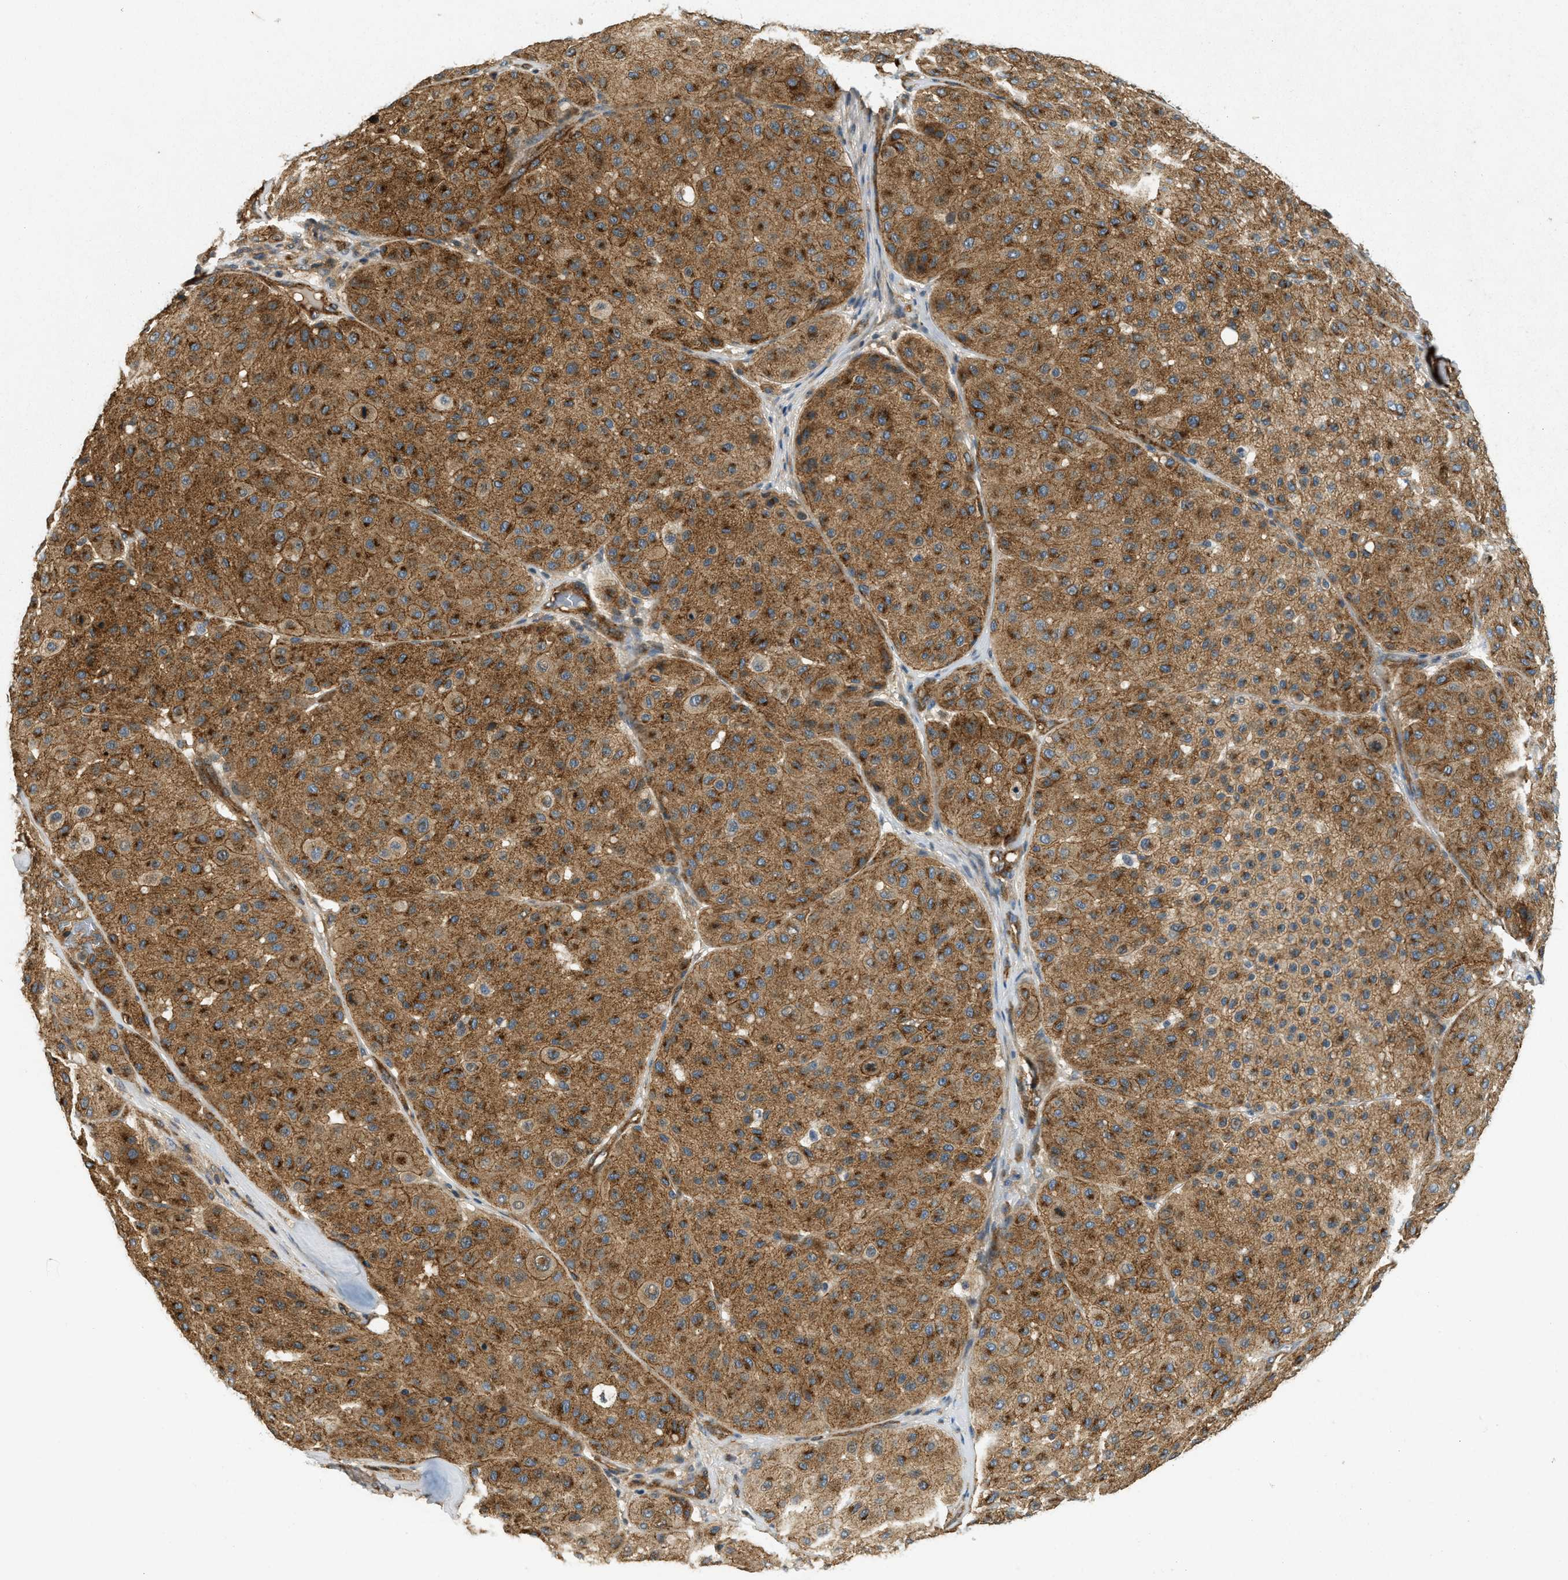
{"staining": {"intensity": "moderate", "quantity": ">75%", "location": "cytoplasmic/membranous"}, "tissue": "melanoma", "cell_type": "Tumor cells", "image_type": "cancer", "snomed": [{"axis": "morphology", "description": "Normal tissue, NOS"}, {"axis": "morphology", "description": "Malignant melanoma, Metastatic site"}, {"axis": "topography", "description": "Skin"}], "caption": "Protein staining displays moderate cytoplasmic/membranous positivity in about >75% of tumor cells in melanoma.", "gene": "HIP1", "patient": {"sex": "male", "age": 41}}